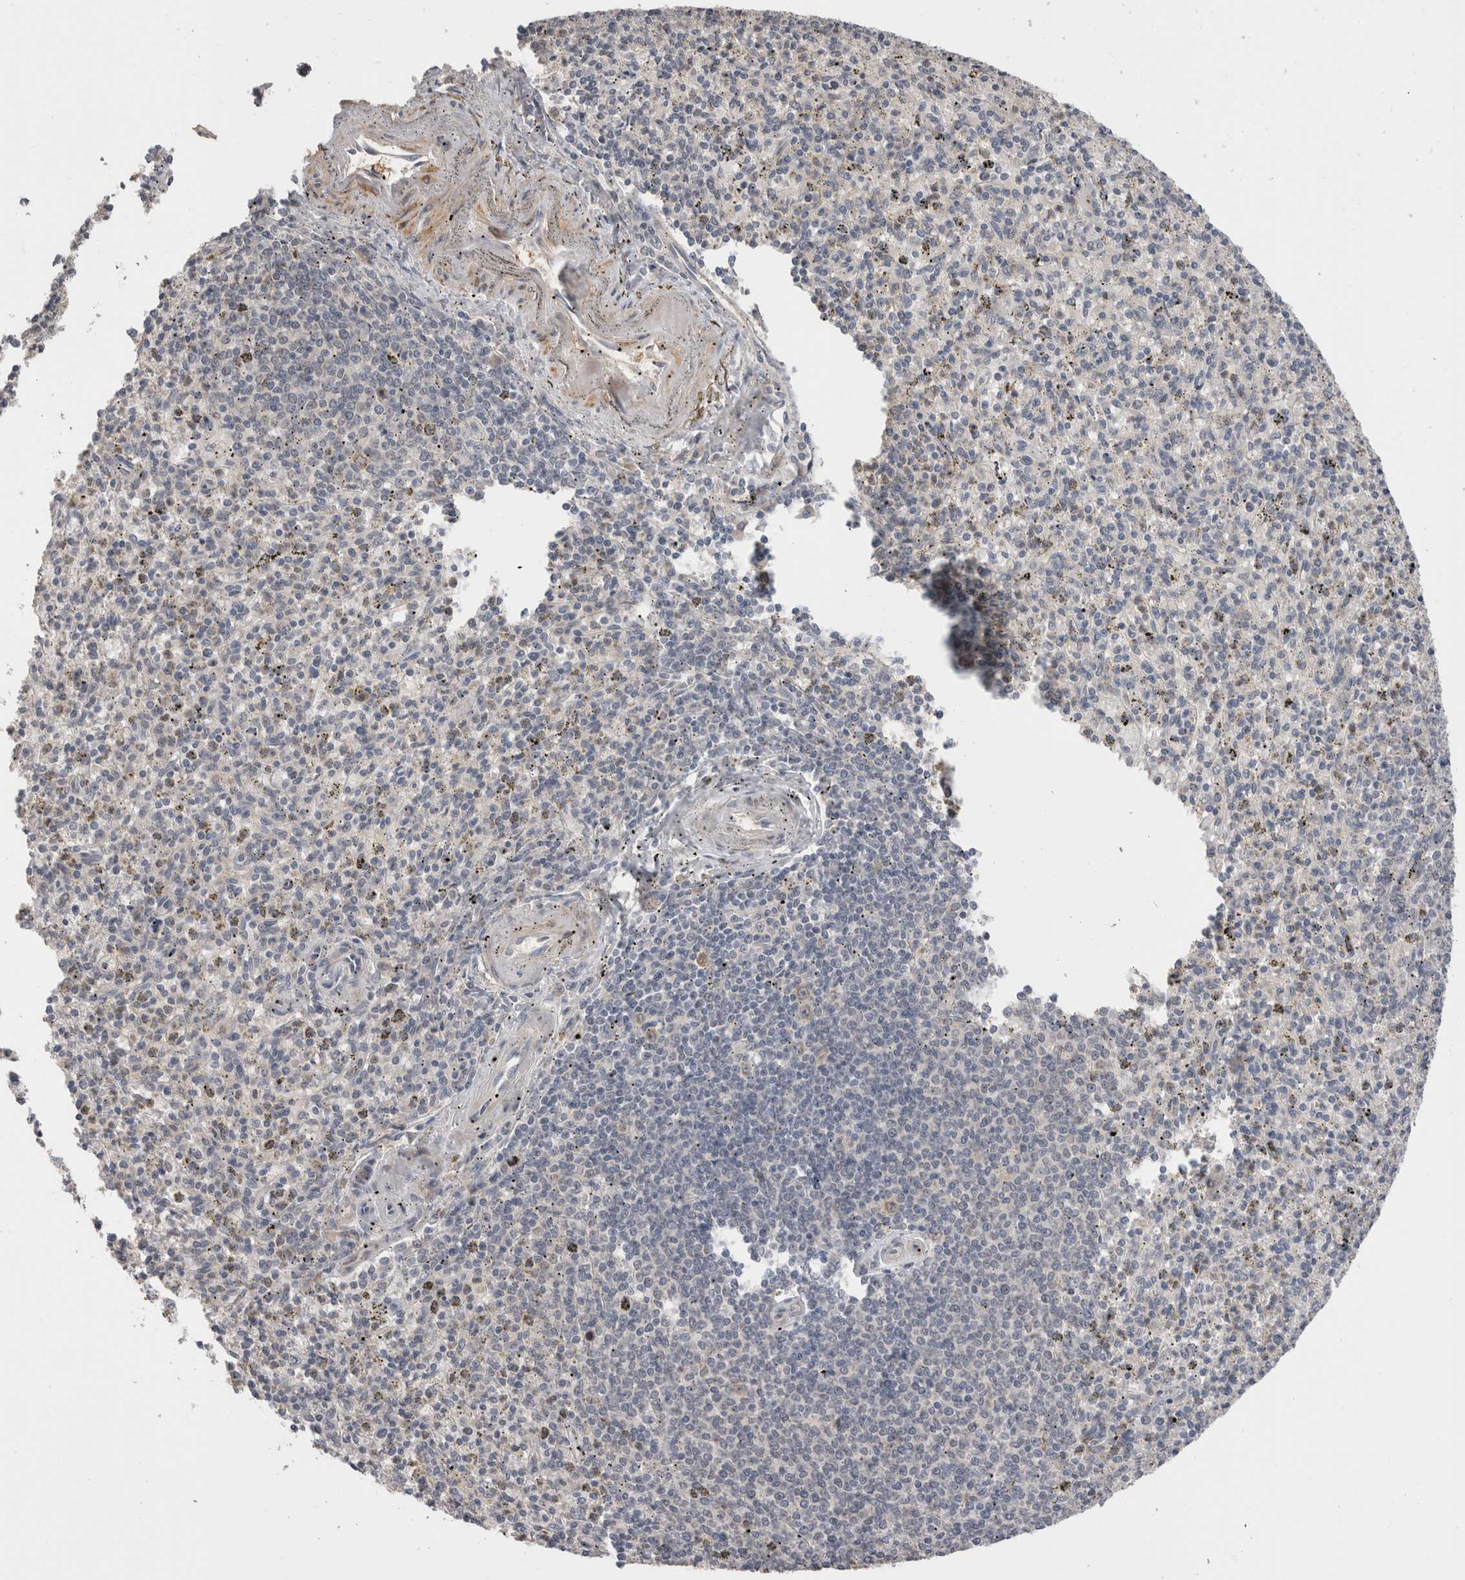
{"staining": {"intensity": "negative", "quantity": "none", "location": "none"}, "tissue": "spleen", "cell_type": "Cells in red pulp", "image_type": "normal", "snomed": [{"axis": "morphology", "description": "Normal tissue, NOS"}, {"axis": "topography", "description": "Spleen"}], "caption": "A high-resolution micrograph shows immunohistochemistry (IHC) staining of unremarkable spleen, which shows no significant staining in cells in red pulp. (DAB (3,3'-diaminobenzidine) immunohistochemistry visualized using brightfield microscopy, high magnification).", "gene": "CRYBG1", "patient": {"sex": "male", "age": 72}}